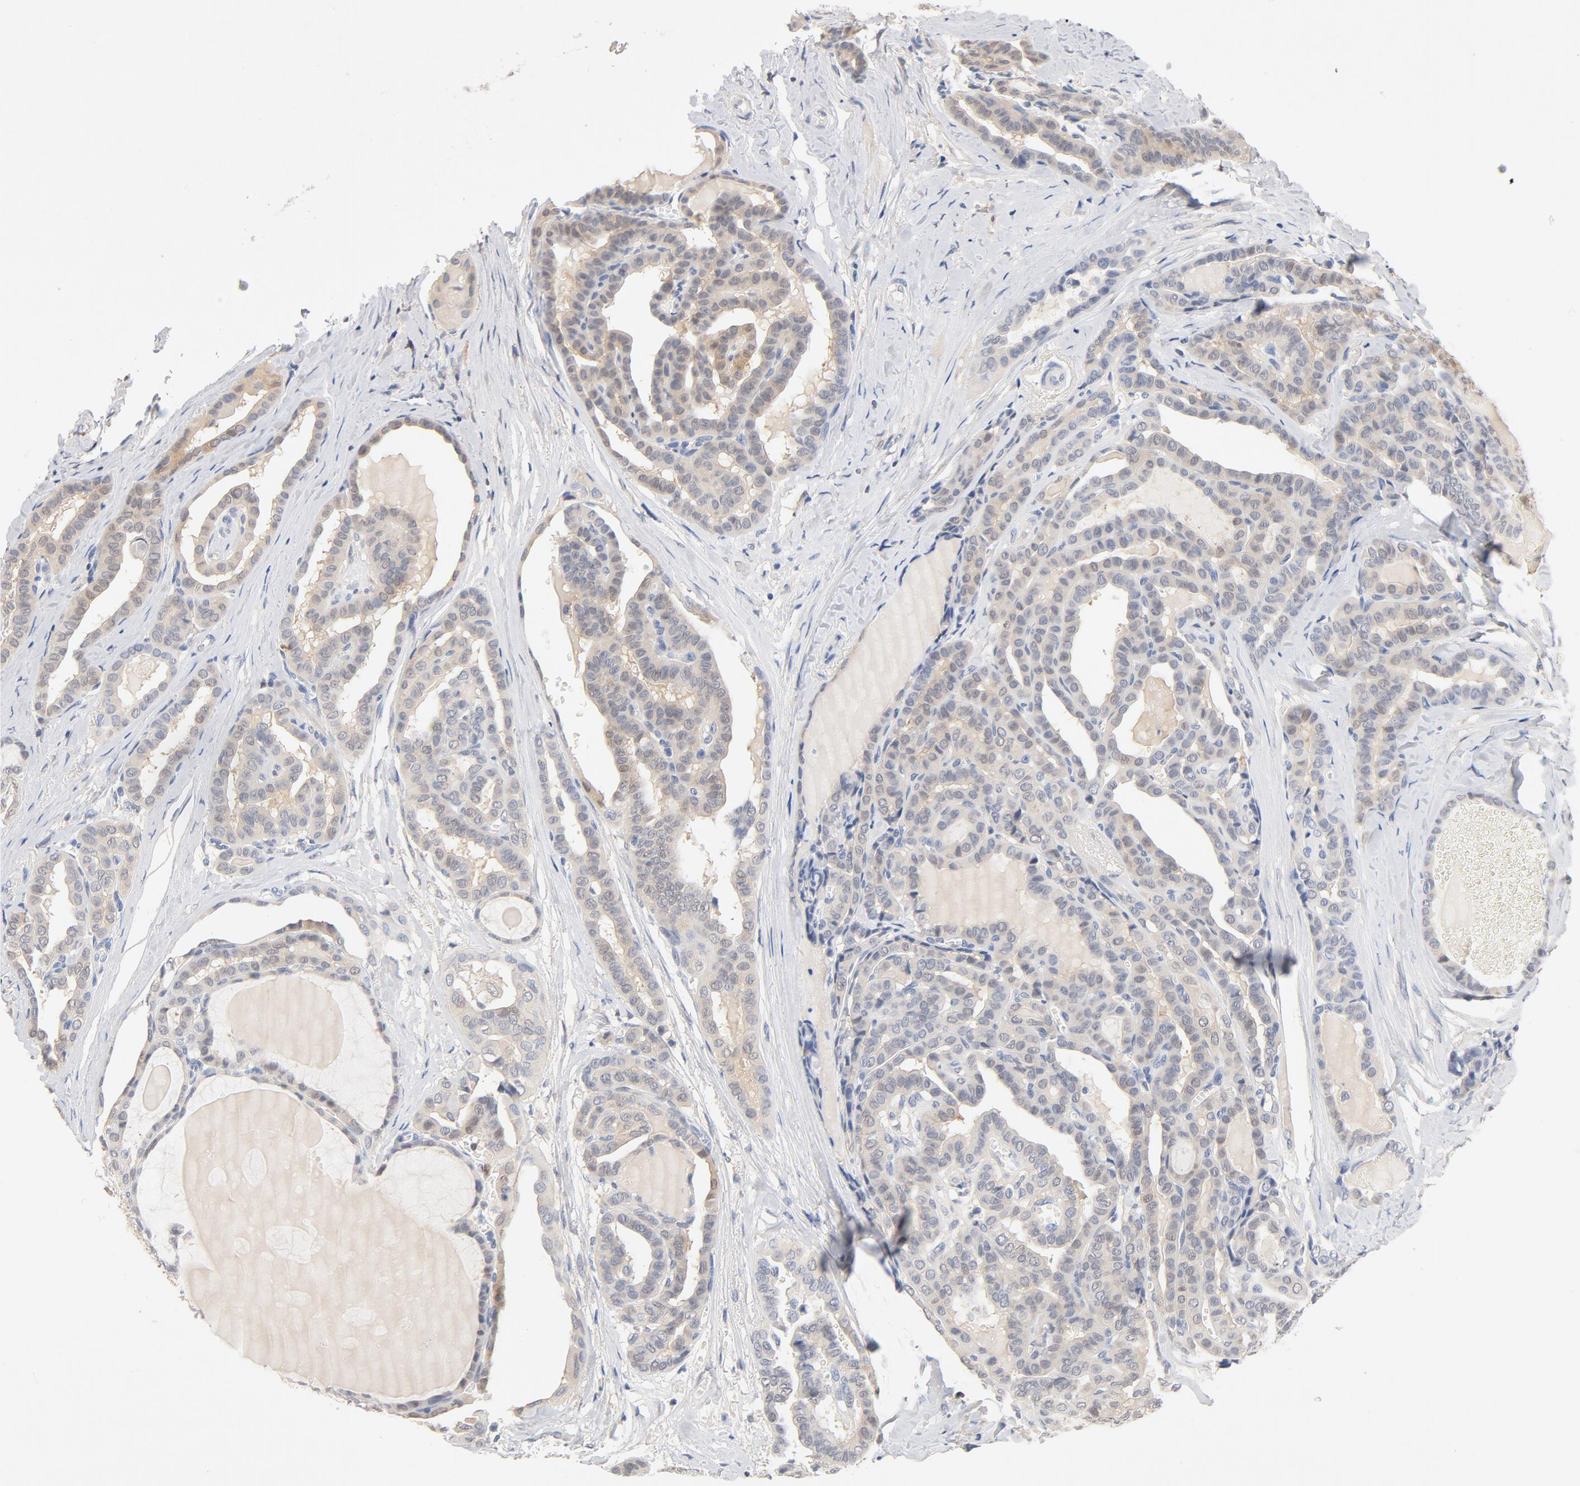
{"staining": {"intensity": "weak", "quantity": ">75%", "location": "cytoplasmic/membranous"}, "tissue": "thyroid cancer", "cell_type": "Tumor cells", "image_type": "cancer", "snomed": [{"axis": "morphology", "description": "Carcinoma, NOS"}, {"axis": "topography", "description": "Thyroid gland"}], "caption": "This micrograph shows carcinoma (thyroid) stained with immunohistochemistry (IHC) to label a protein in brown. The cytoplasmic/membranous of tumor cells show weak positivity for the protein. Nuclei are counter-stained blue.", "gene": "STAT1", "patient": {"sex": "female", "age": 91}}